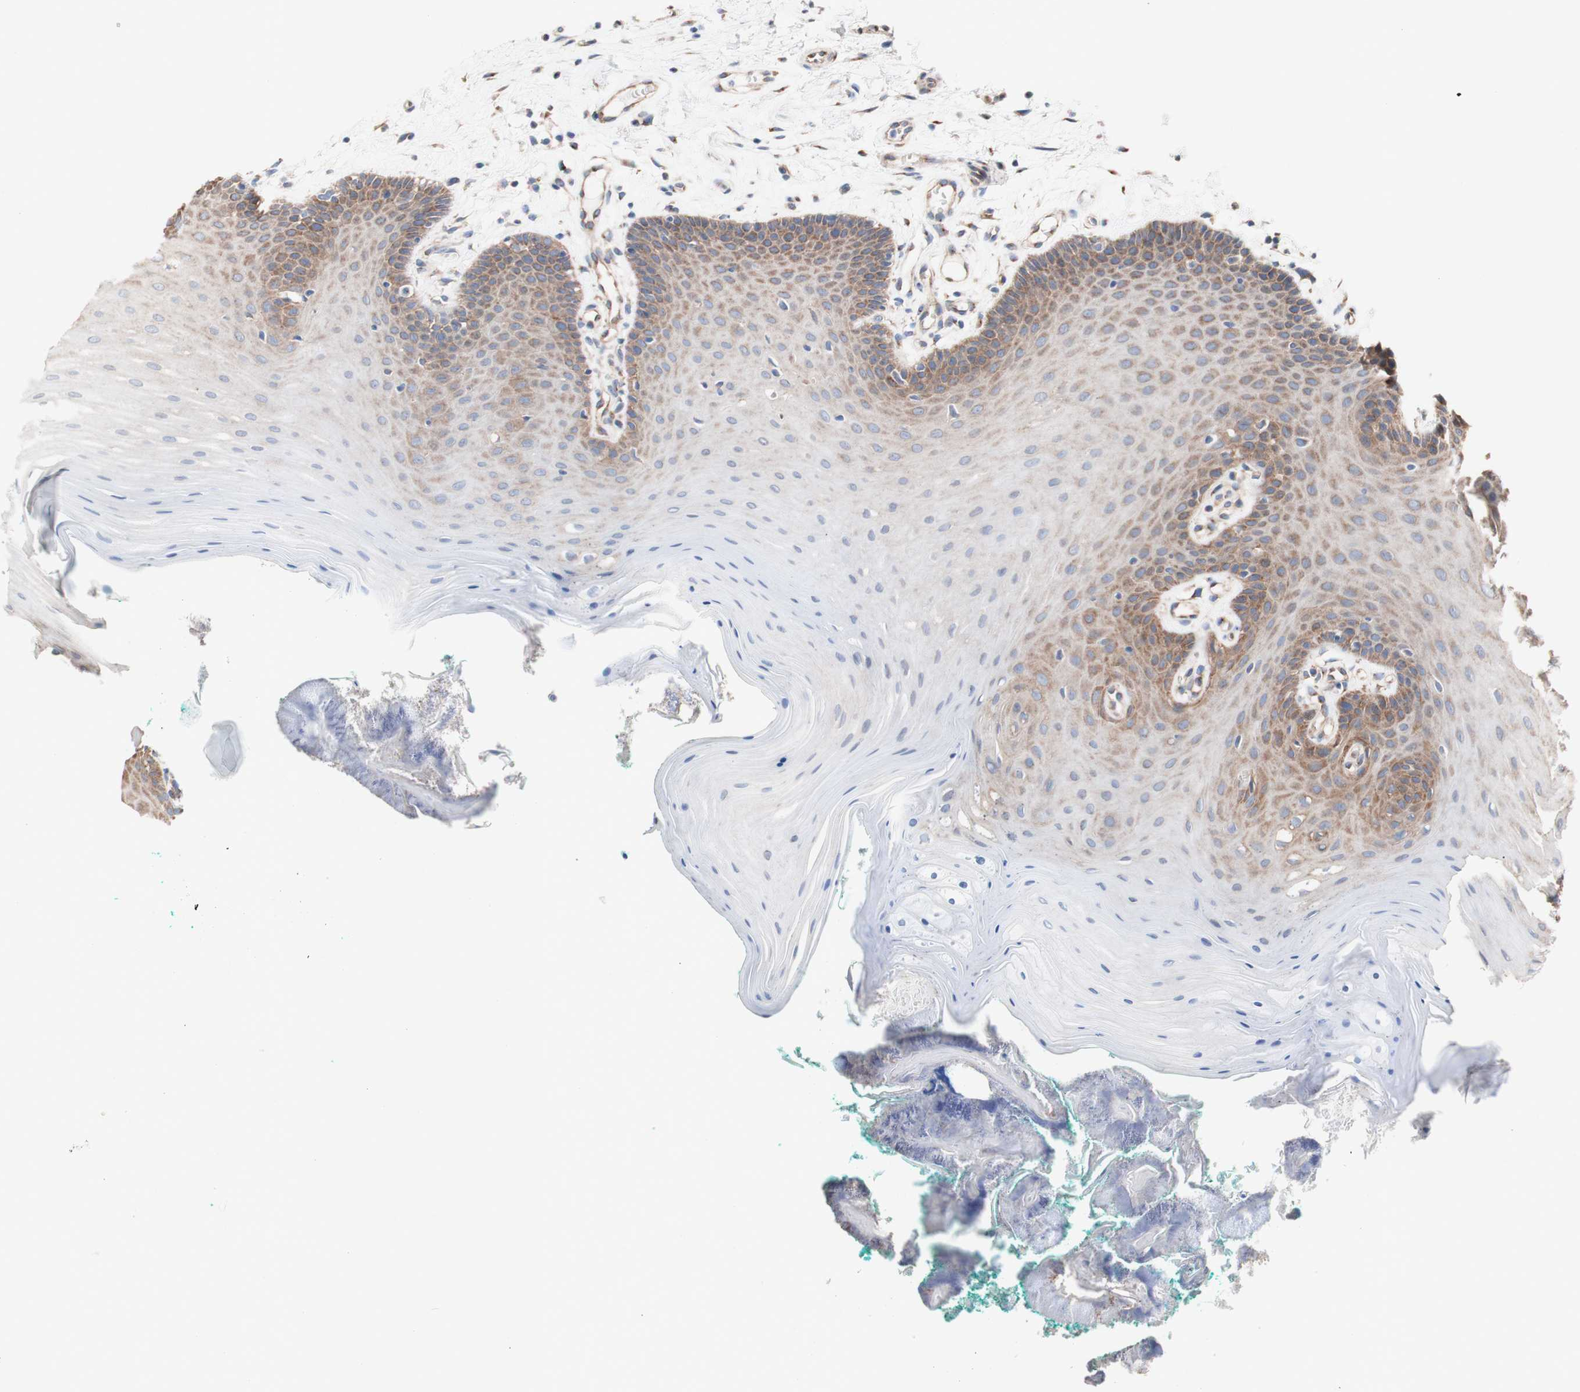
{"staining": {"intensity": "moderate", "quantity": "25%-75%", "location": "cytoplasmic/membranous"}, "tissue": "oral mucosa", "cell_type": "Squamous epithelial cells", "image_type": "normal", "snomed": [{"axis": "morphology", "description": "Normal tissue, NOS"}, {"axis": "topography", "description": "Skeletal muscle"}, {"axis": "topography", "description": "Oral tissue"}], "caption": "Immunohistochemistry (IHC) image of unremarkable oral mucosa: oral mucosa stained using IHC demonstrates medium levels of moderate protein expression localized specifically in the cytoplasmic/membranous of squamous epithelial cells, appearing as a cytoplasmic/membranous brown color.", "gene": "LRIG3", "patient": {"sex": "male", "age": 58}}